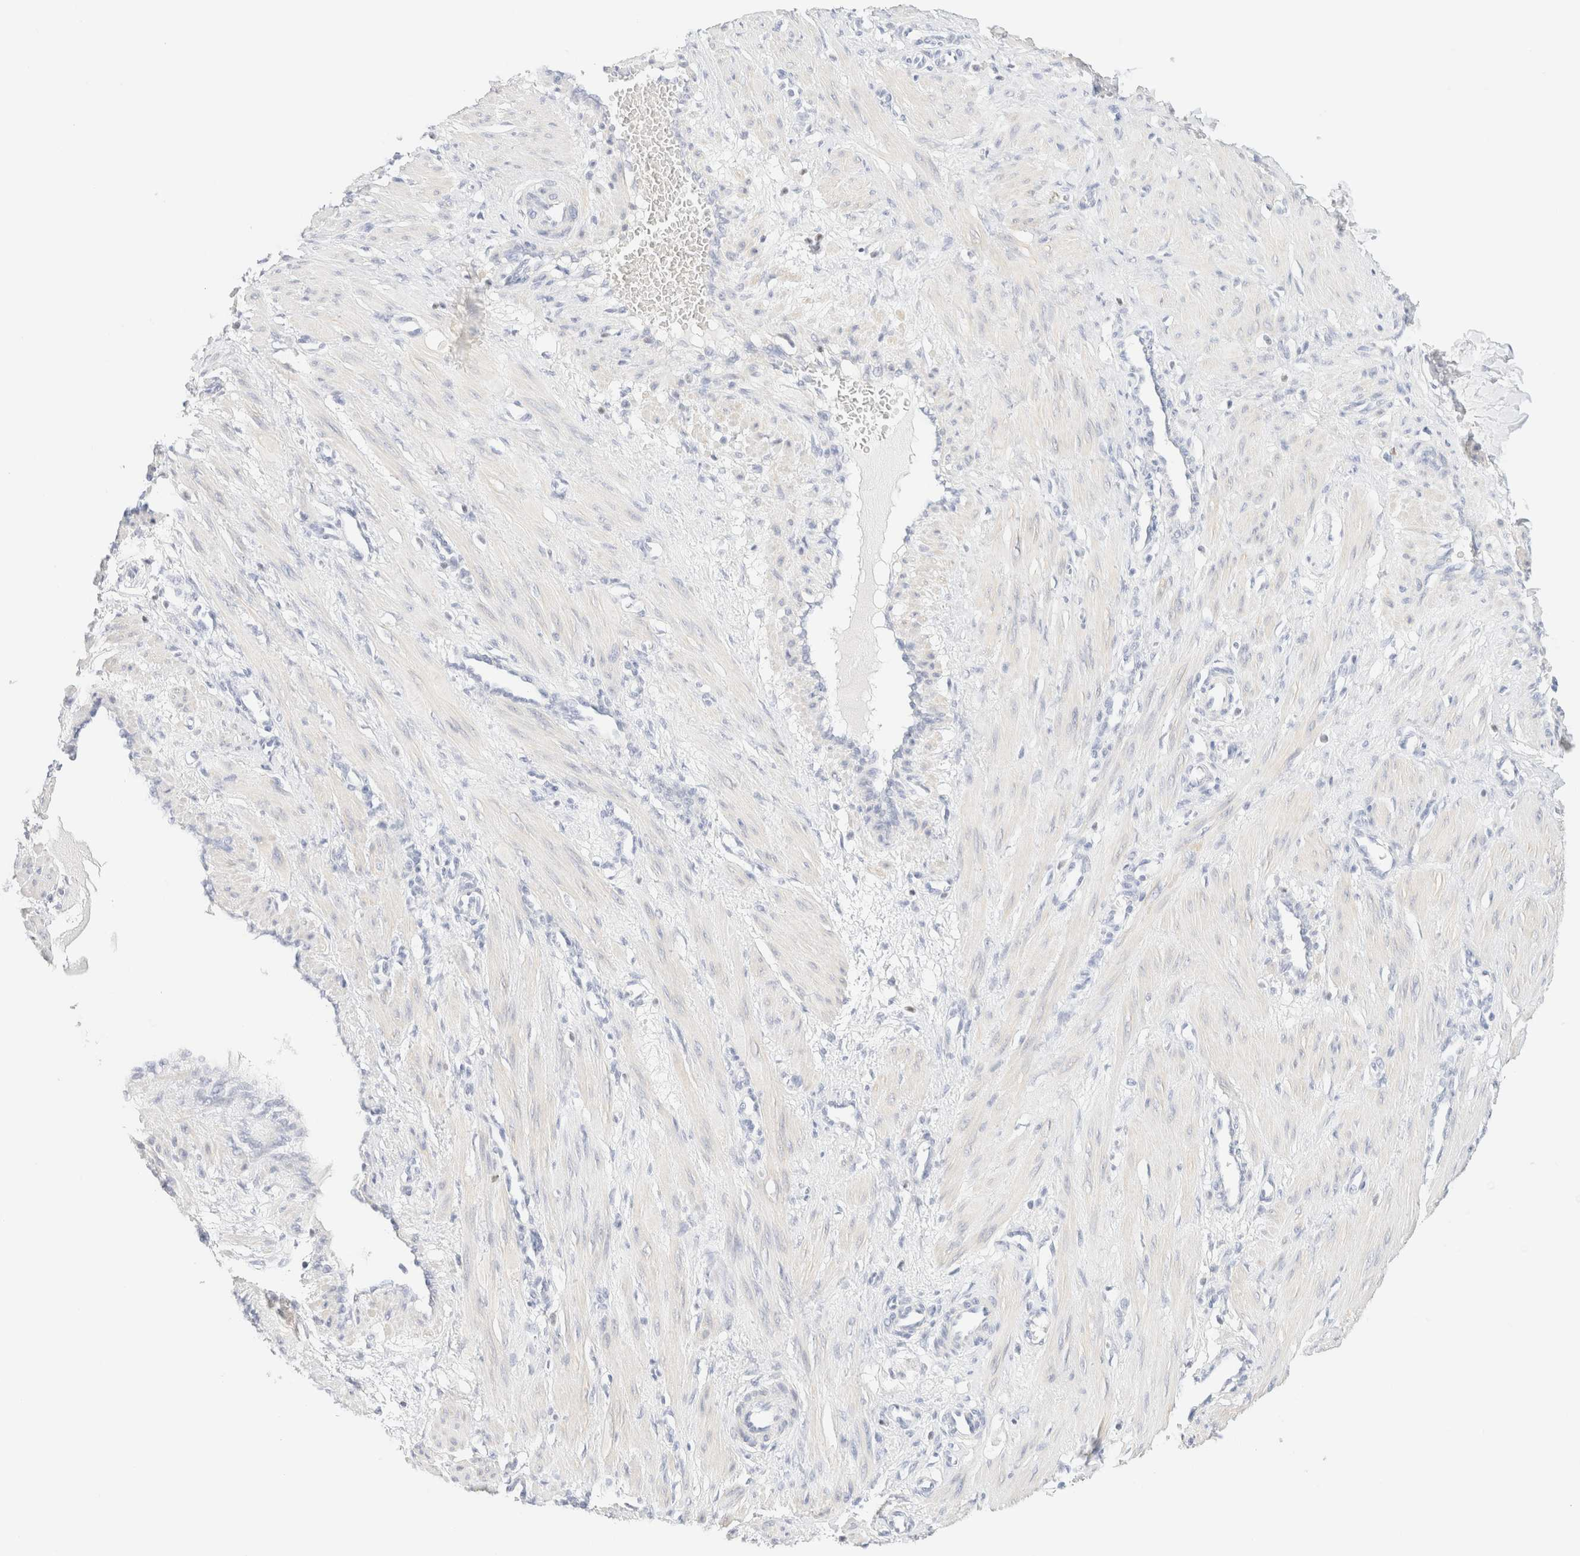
{"staining": {"intensity": "weak", "quantity": "<25%", "location": "cytoplasmic/membranous"}, "tissue": "smooth muscle", "cell_type": "Smooth muscle cells", "image_type": "normal", "snomed": [{"axis": "morphology", "description": "Normal tissue, NOS"}, {"axis": "topography", "description": "Endometrium"}], "caption": "This is an immunohistochemistry image of benign human smooth muscle. There is no expression in smooth muscle cells.", "gene": "IKZF3", "patient": {"sex": "female", "age": 33}}